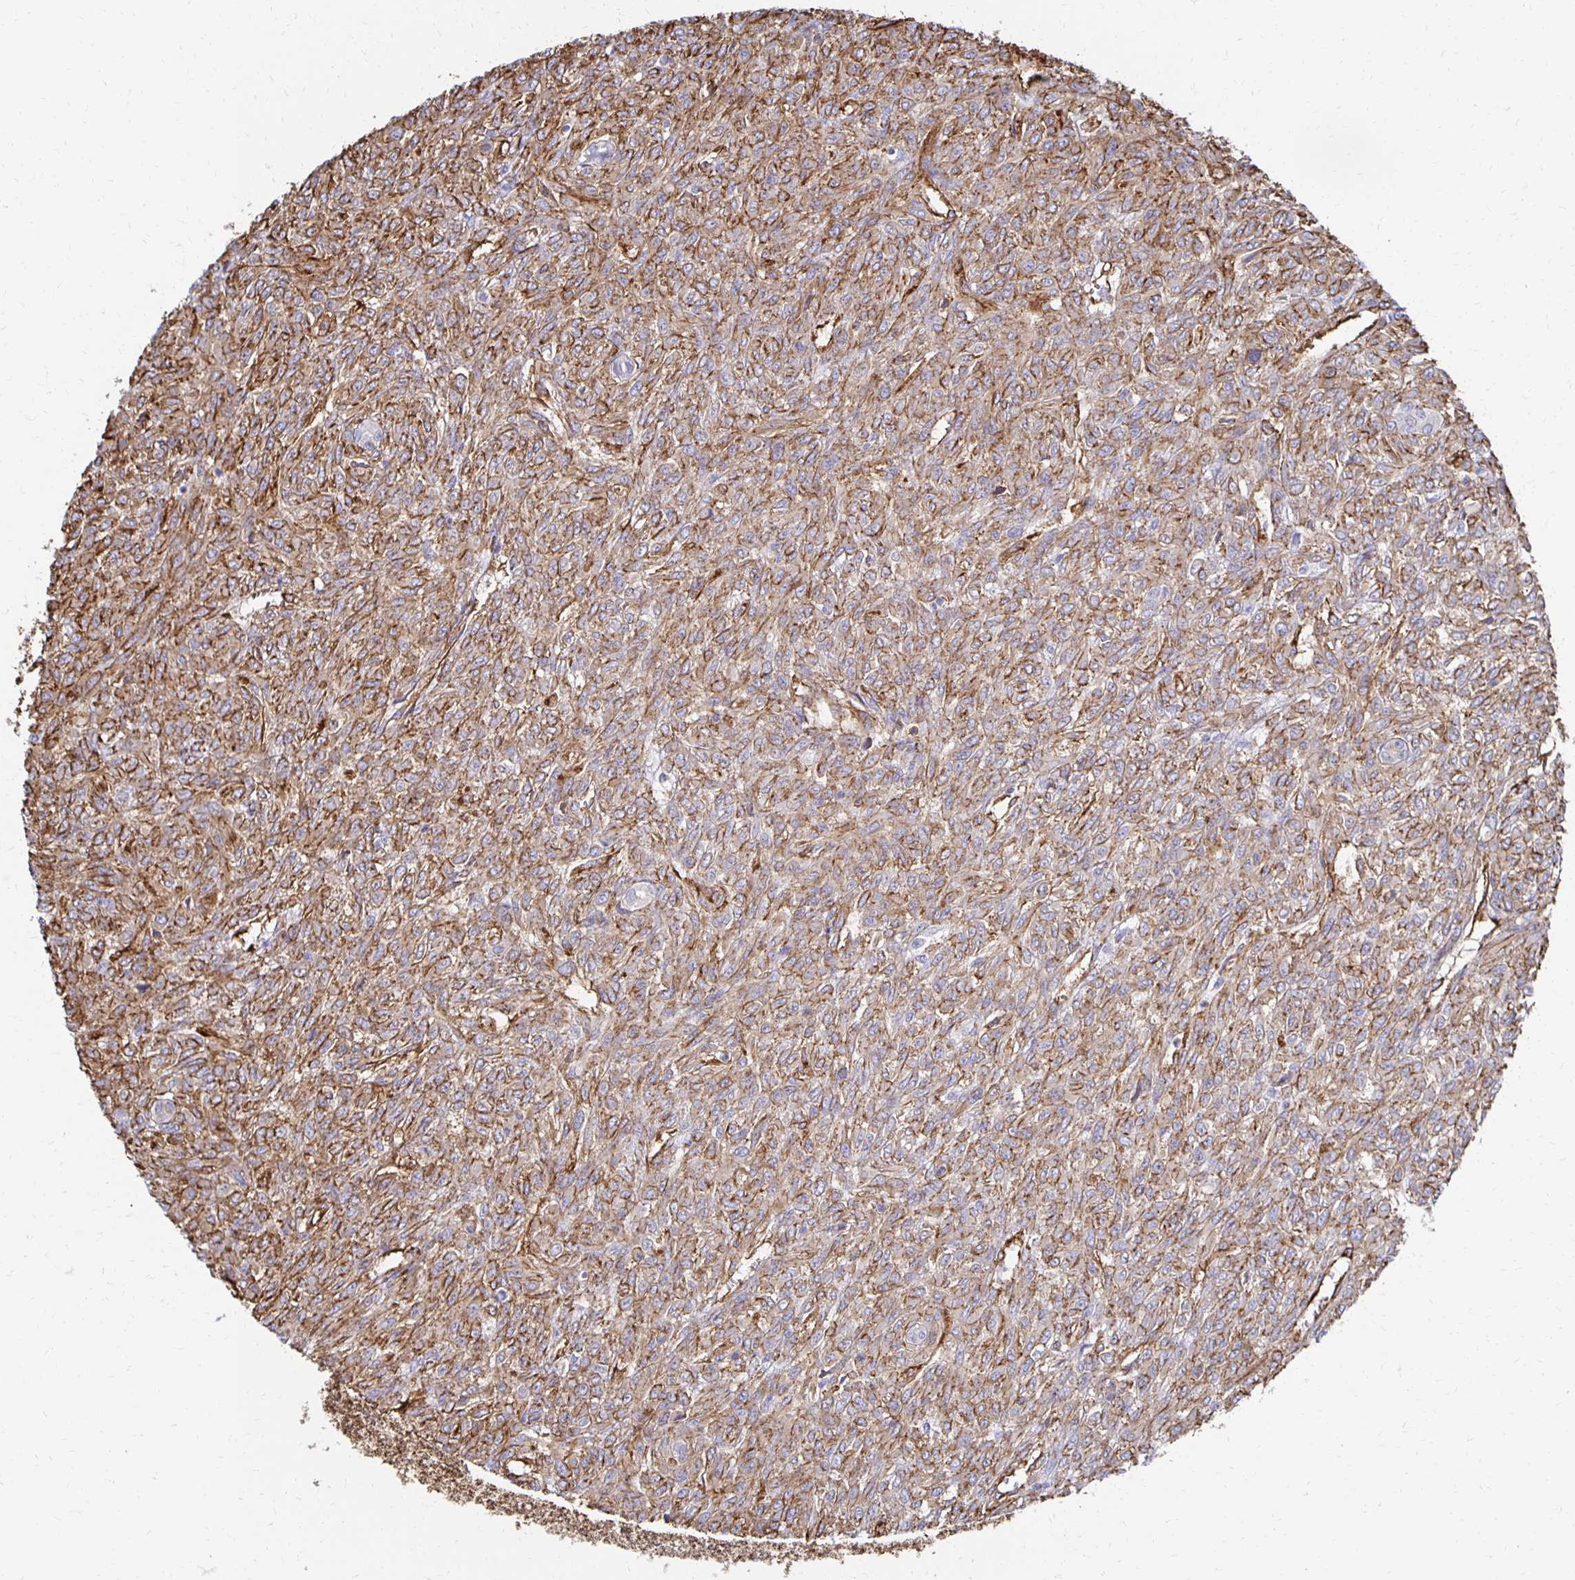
{"staining": {"intensity": "weak", "quantity": ">75%", "location": "cytoplasmic/membranous"}, "tissue": "renal cancer", "cell_type": "Tumor cells", "image_type": "cancer", "snomed": [{"axis": "morphology", "description": "Adenocarcinoma, NOS"}, {"axis": "topography", "description": "Kidney"}], "caption": "Renal adenocarcinoma tissue exhibits weak cytoplasmic/membranous expression in about >75% of tumor cells Nuclei are stained in blue.", "gene": "VIPR2", "patient": {"sex": "male", "age": 58}}